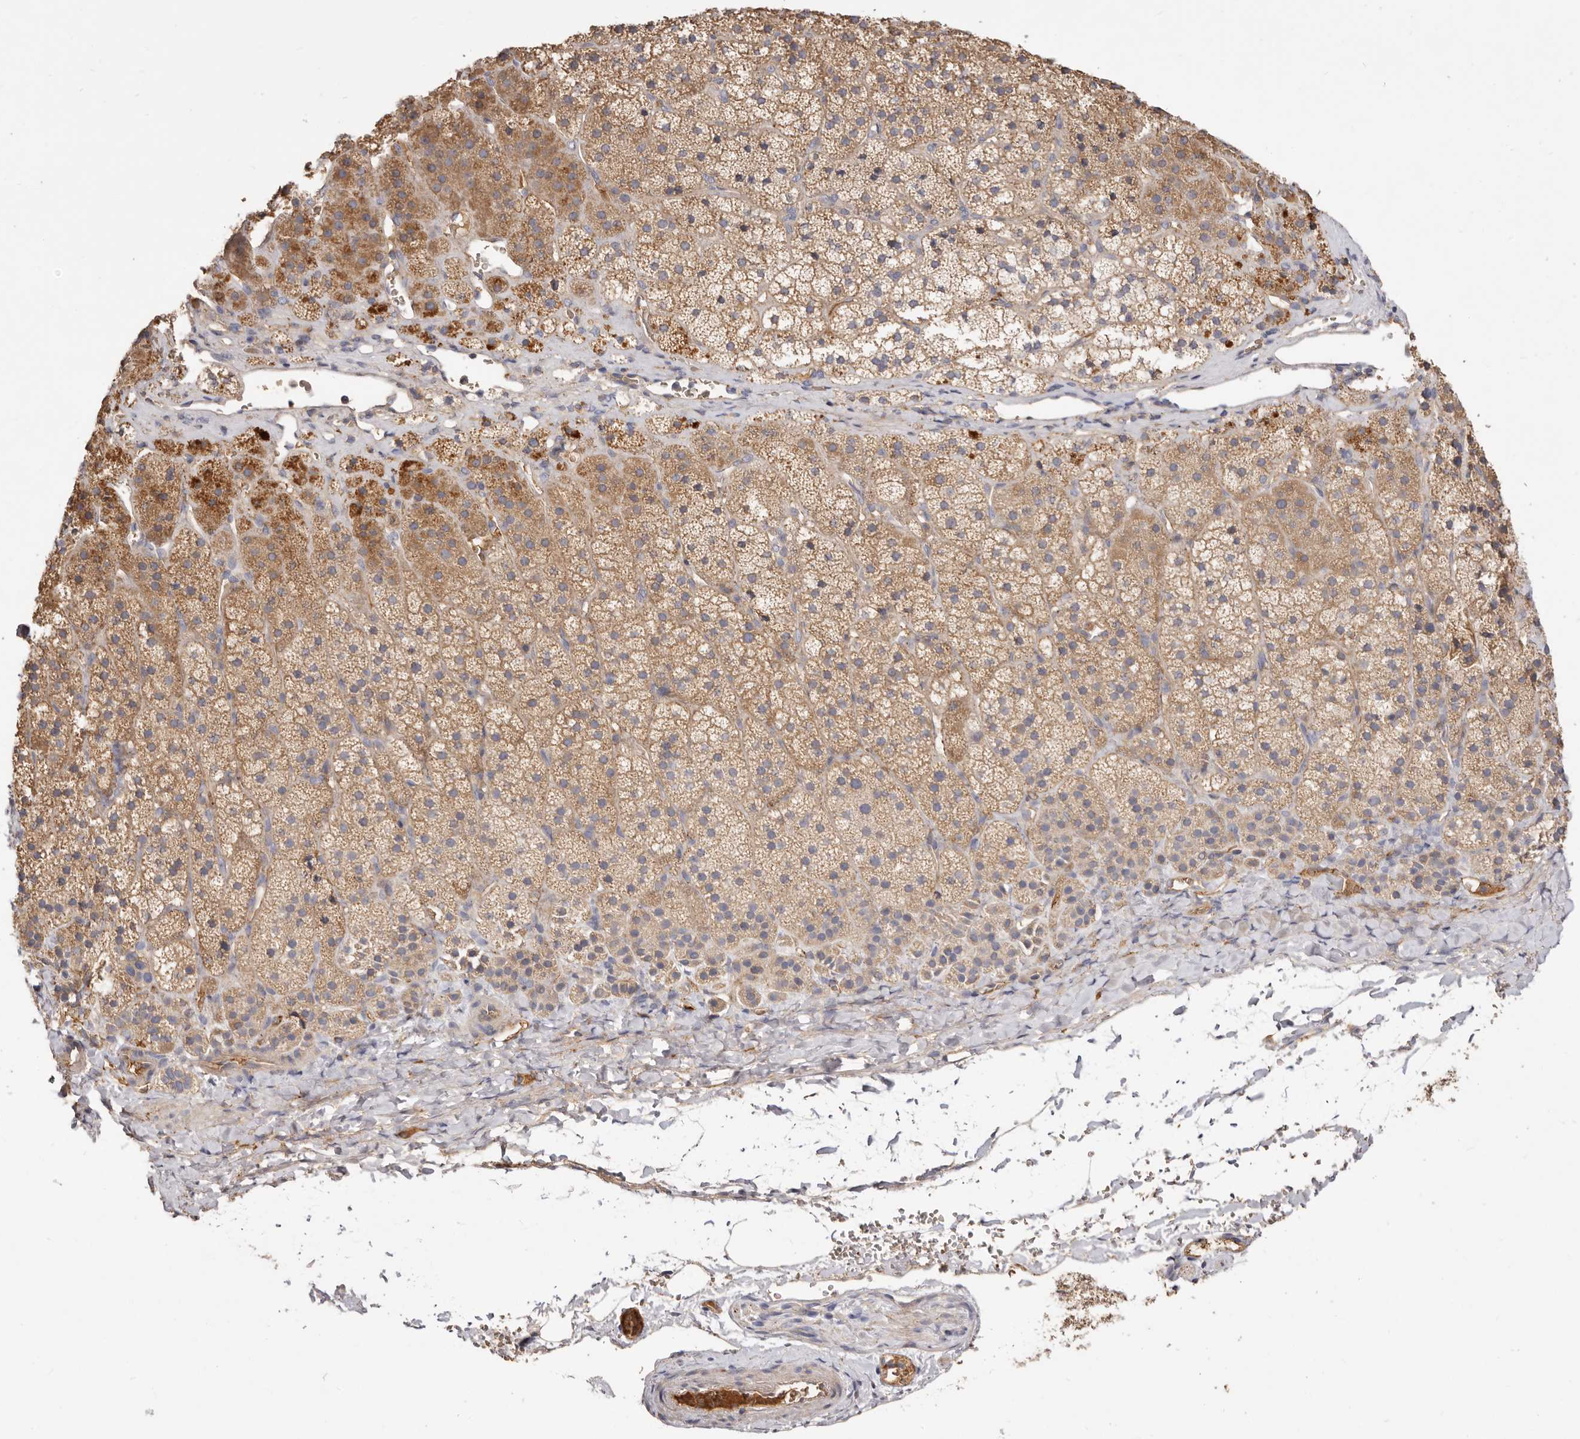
{"staining": {"intensity": "strong", "quantity": ">75%", "location": "cytoplasmic/membranous"}, "tissue": "adrenal gland", "cell_type": "Glandular cells", "image_type": "normal", "snomed": [{"axis": "morphology", "description": "Normal tissue, NOS"}, {"axis": "topography", "description": "Adrenal gland"}], "caption": "Adrenal gland was stained to show a protein in brown. There is high levels of strong cytoplasmic/membranous staining in about >75% of glandular cells. Nuclei are stained in blue.", "gene": "ADAMTS9", "patient": {"sex": "female", "age": 44}}